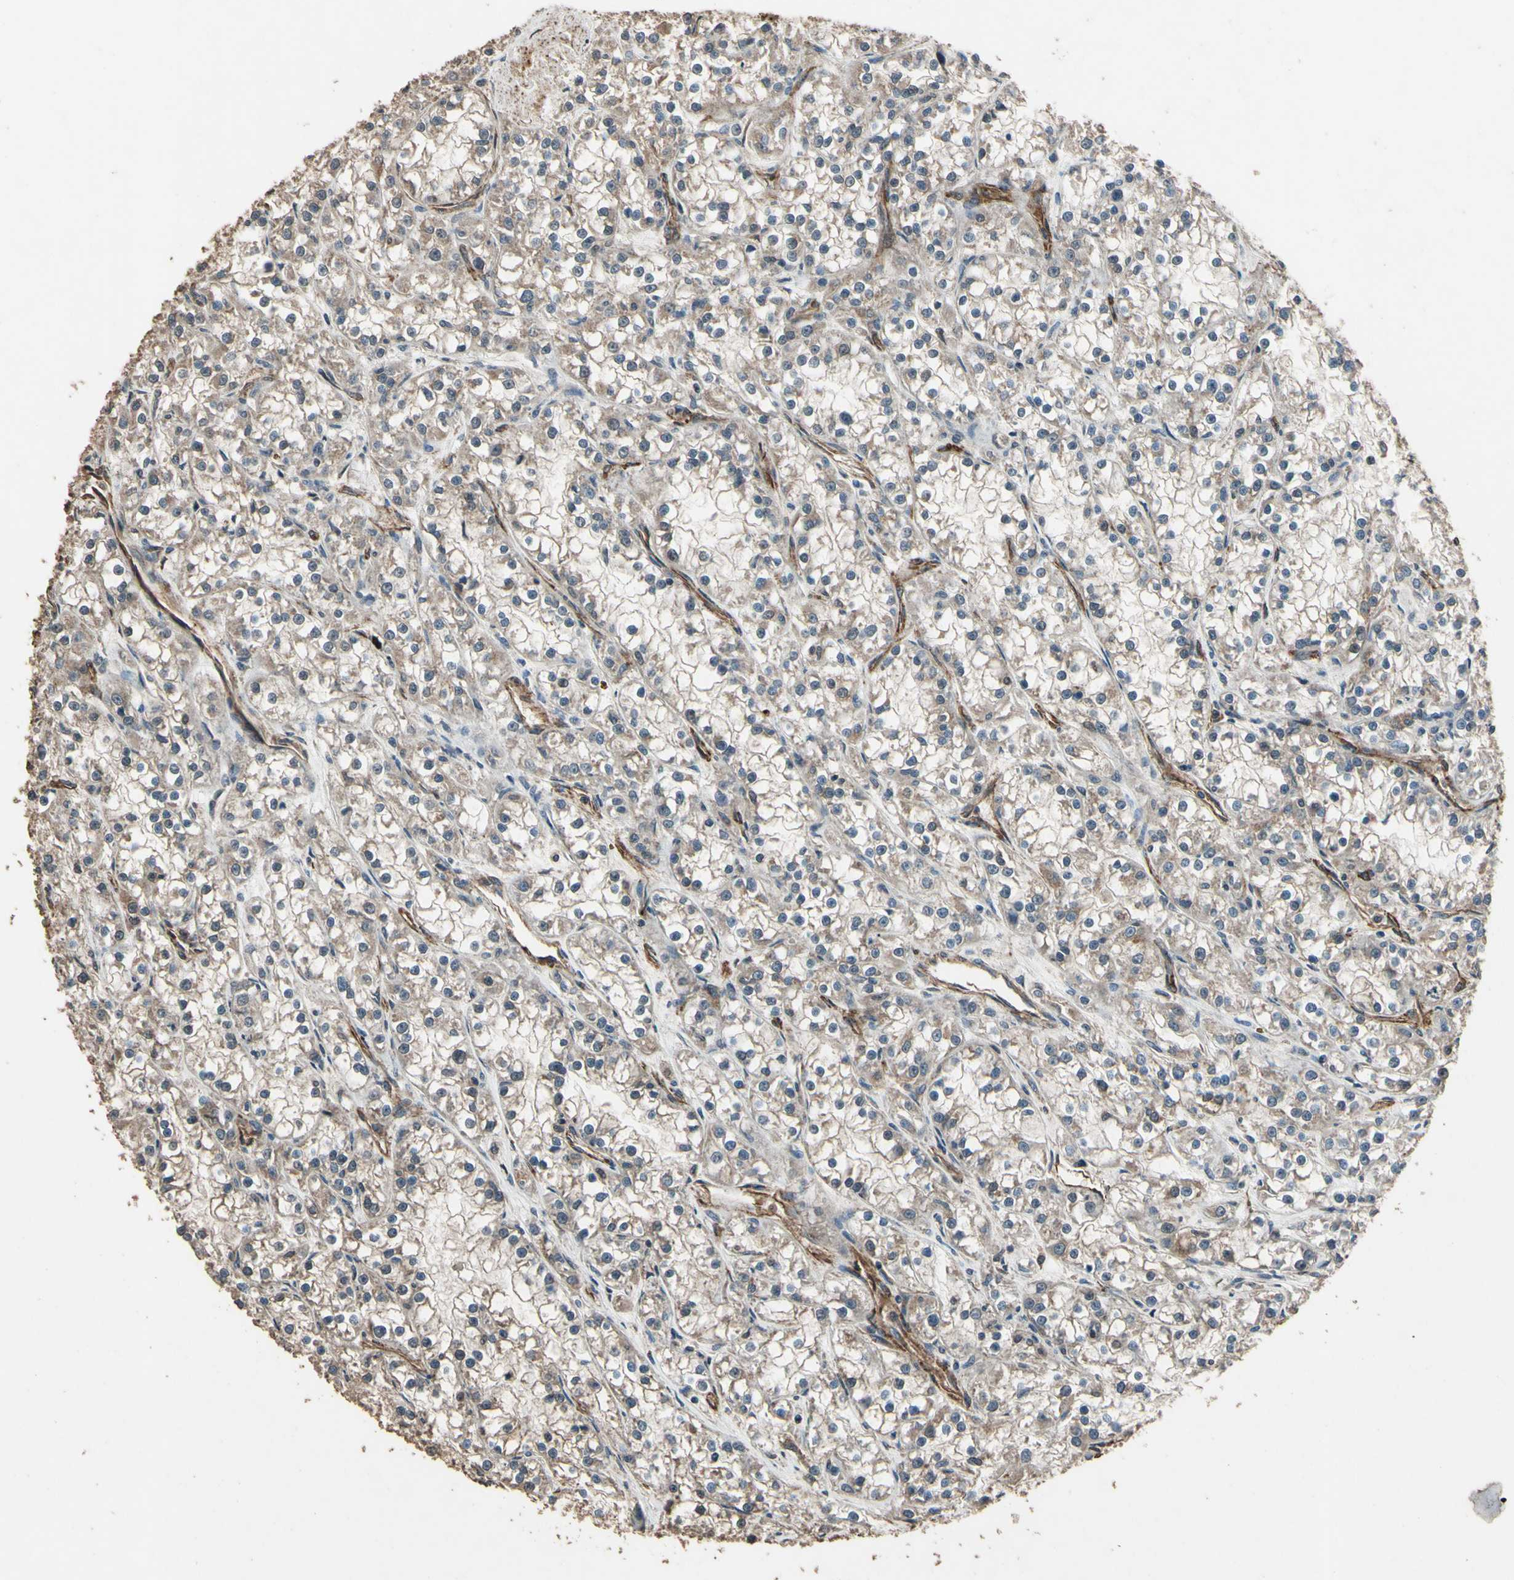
{"staining": {"intensity": "weak", "quantity": ">75%", "location": "cytoplasmic/membranous"}, "tissue": "renal cancer", "cell_type": "Tumor cells", "image_type": "cancer", "snomed": [{"axis": "morphology", "description": "Adenocarcinoma, NOS"}, {"axis": "topography", "description": "Kidney"}], "caption": "Immunohistochemical staining of adenocarcinoma (renal) demonstrates weak cytoplasmic/membranous protein positivity in about >75% of tumor cells.", "gene": "TSPO", "patient": {"sex": "female", "age": 52}}